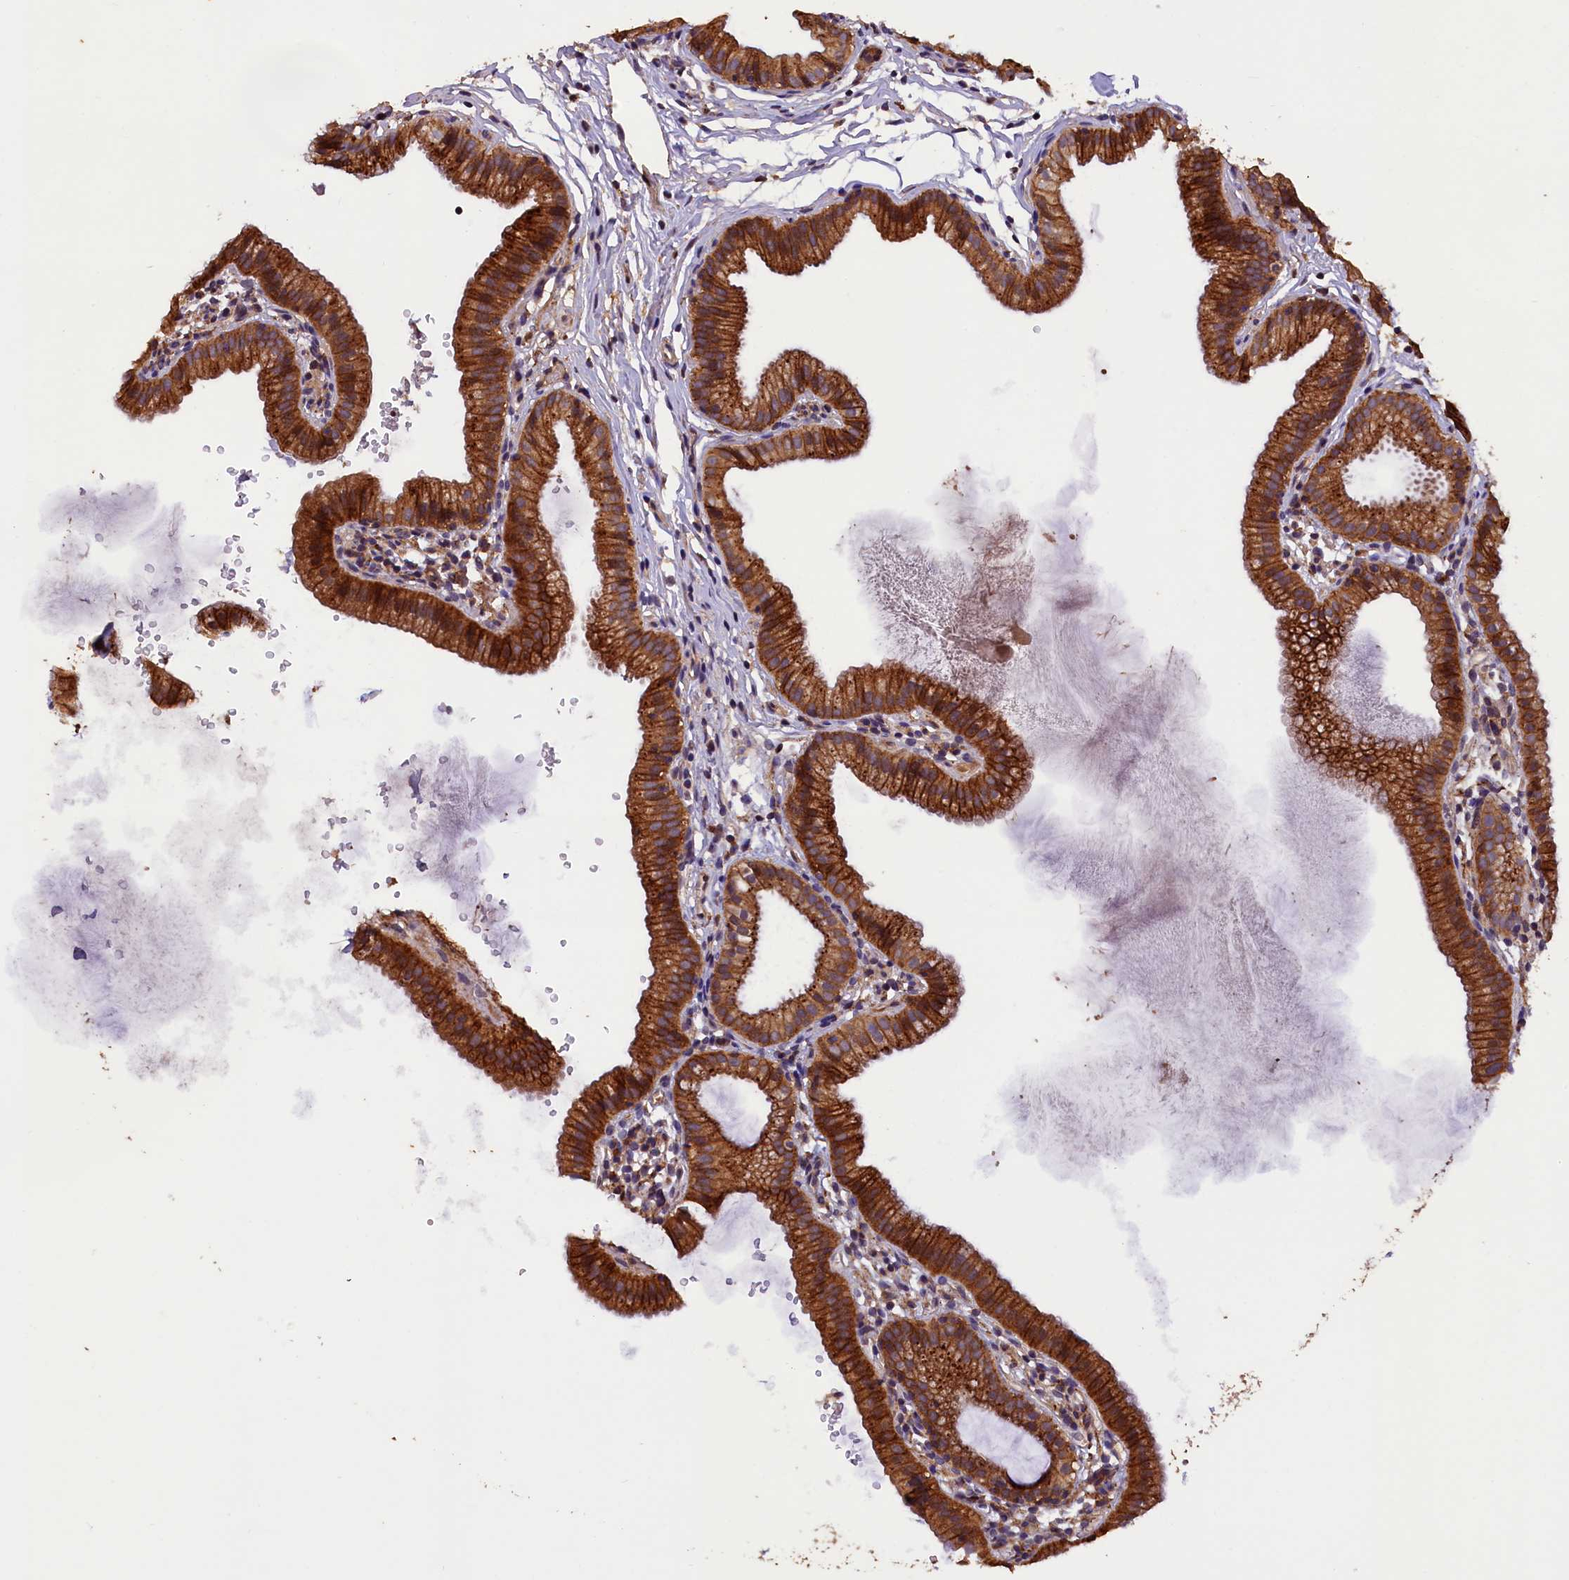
{"staining": {"intensity": "strong", "quantity": ">75%", "location": "cytoplasmic/membranous"}, "tissue": "gallbladder", "cell_type": "Glandular cells", "image_type": "normal", "snomed": [{"axis": "morphology", "description": "Normal tissue, NOS"}, {"axis": "topography", "description": "Gallbladder"}], "caption": "IHC micrograph of normal gallbladder: gallbladder stained using immunohistochemistry (IHC) displays high levels of strong protein expression localized specifically in the cytoplasmic/membranous of glandular cells, appearing as a cytoplasmic/membranous brown color.", "gene": "PLXNB1", "patient": {"sex": "female", "age": 46}}